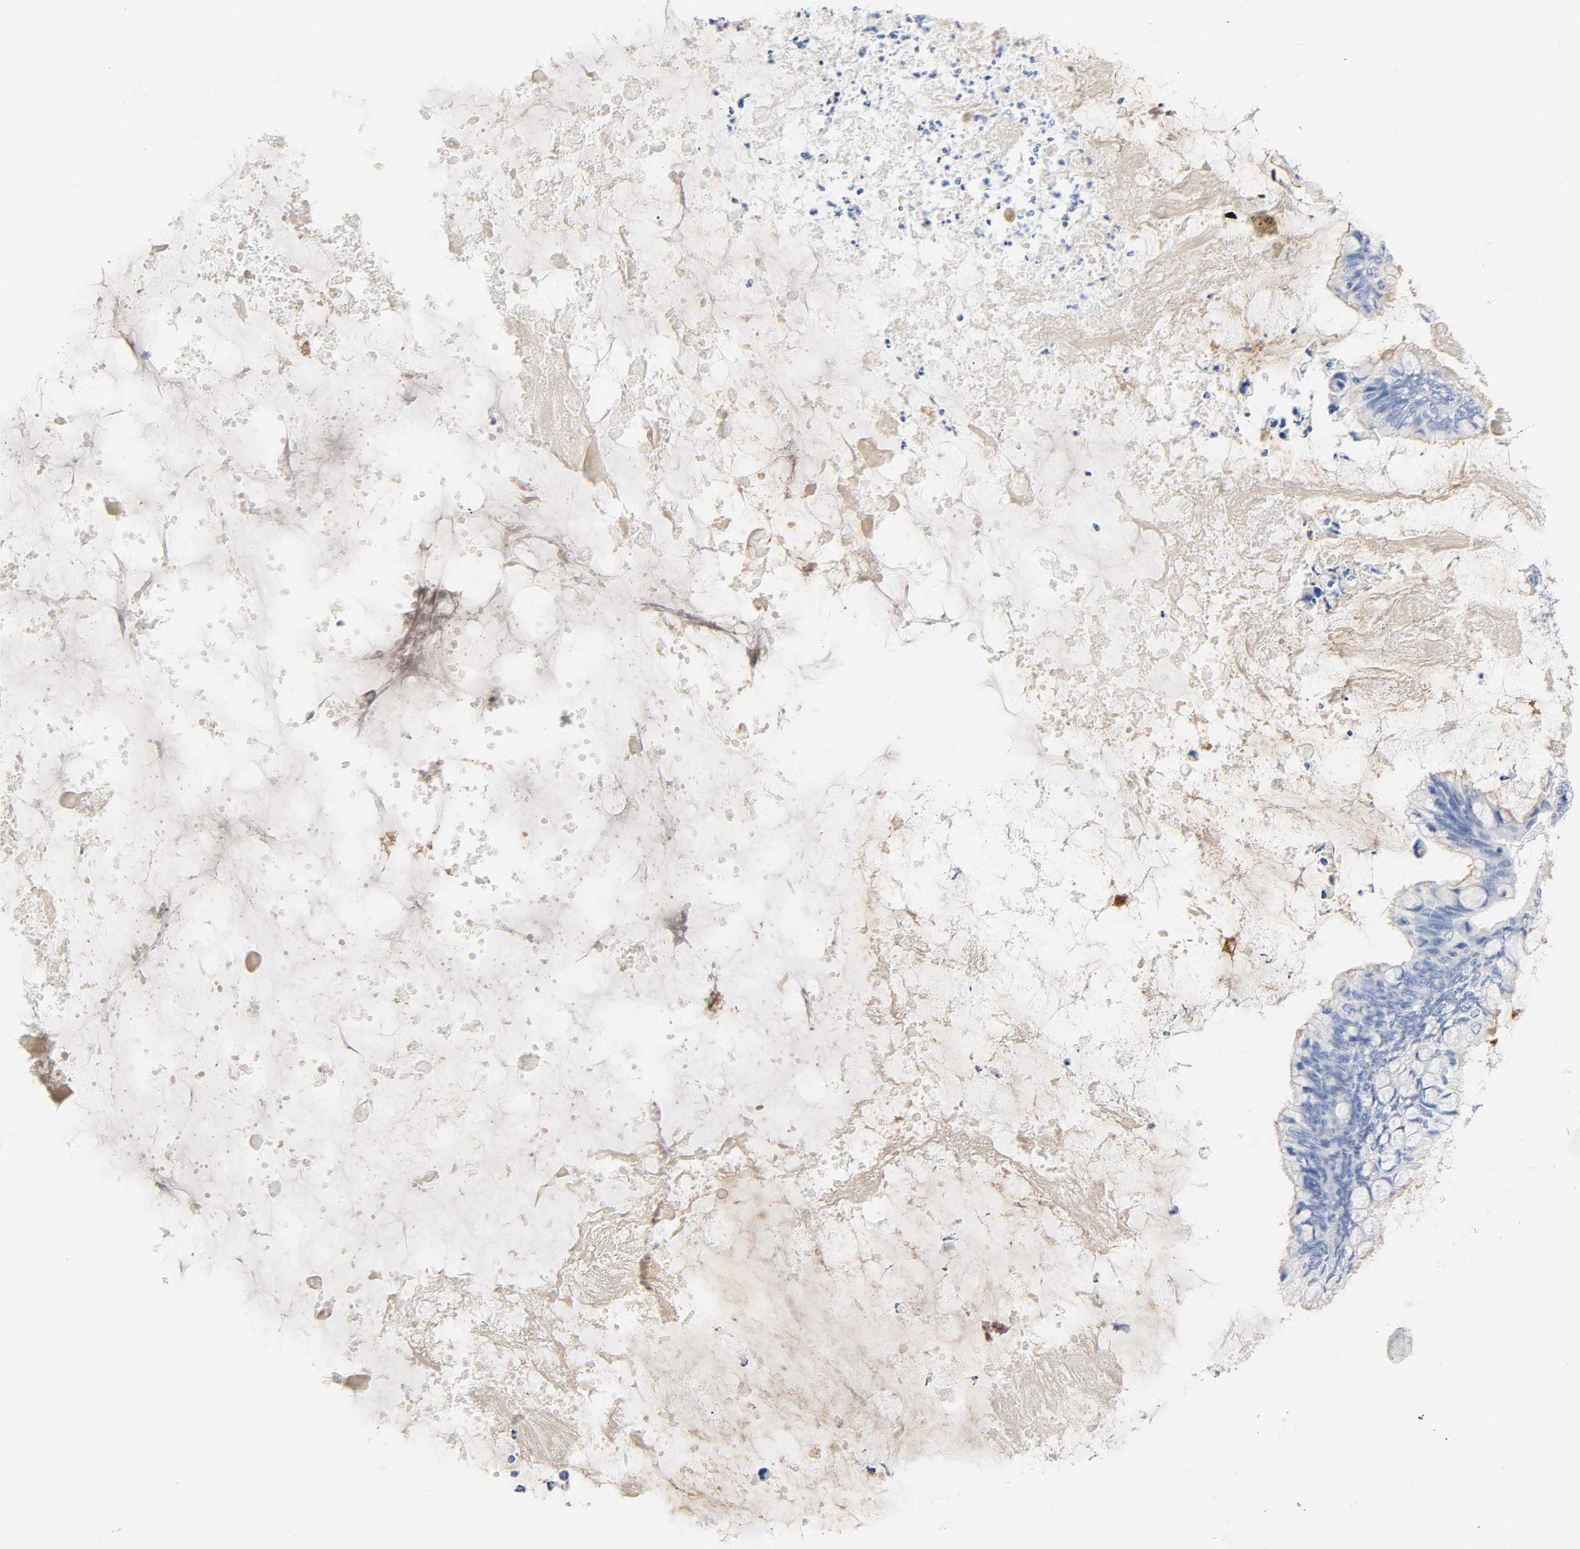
{"staining": {"intensity": "weak", "quantity": "<25%", "location": "cytoplasmic/membranous"}, "tissue": "ovarian cancer", "cell_type": "Tumor cells", "image_type": "cancer", "snomed": [{"axis": "morphology", "description": "Cystadenocarcinoma, mucinous, NOS"}, {"axis": "topography", "description": "Ovary"}], "caption": "An IHC histopathology image of ovarian cancer is shown. There is no staining in tumor cells of ovarian cancer. The staining was performed using DAB (3,3'-diaminobenzidine) to visualize the protein expression in brown, while the nuclei were stained in blue with hematoxylin (Magnification: 20x).", "gene": "ACP3", "patient": {"sex": "female", "age": 80}}